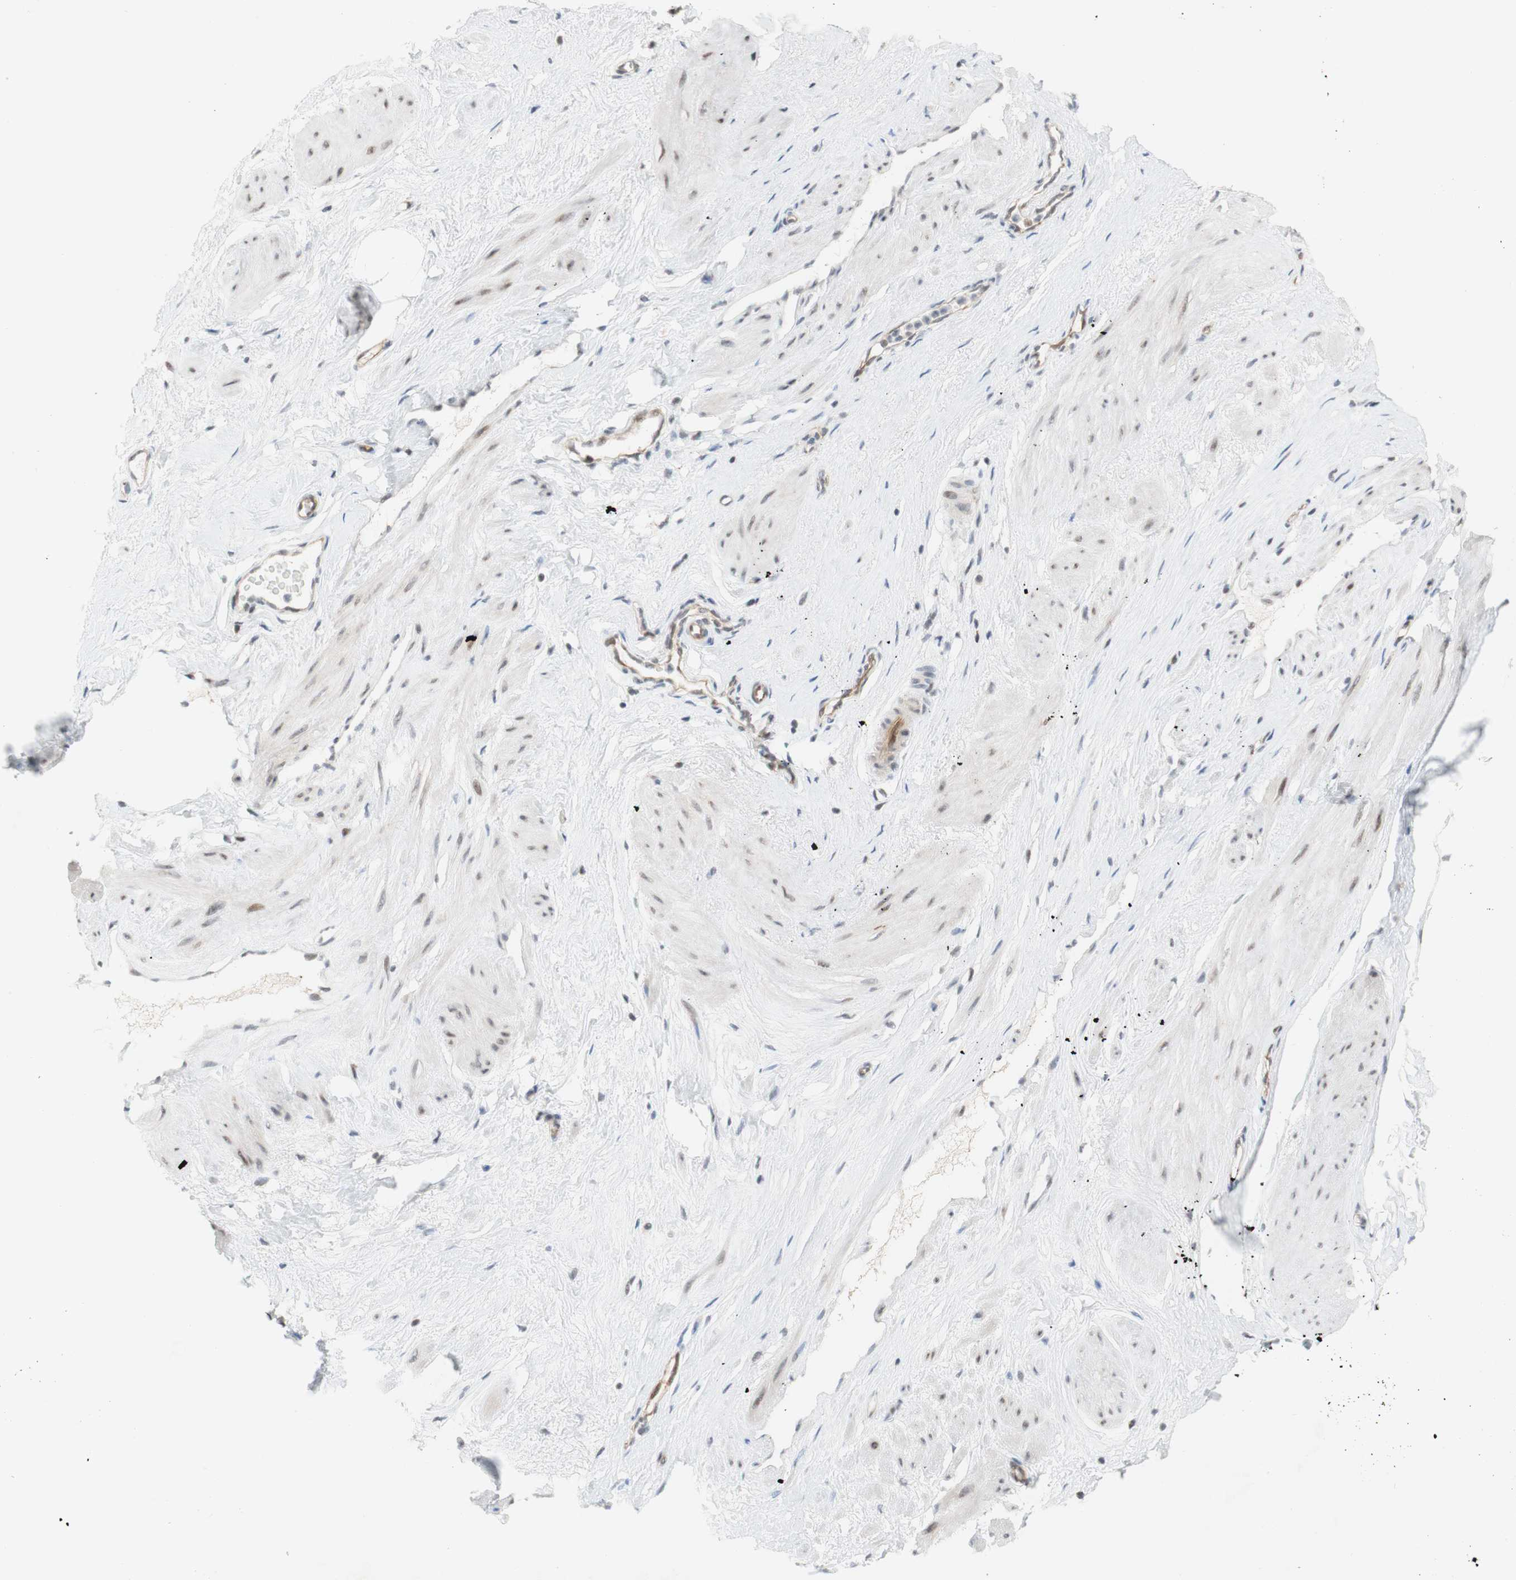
{"staining": {"intensity": "weak", "quantity": ">75%", "location": "nuclear"}, "tissue": "adipose tissue", "cell_type": "Adipocytes", "image_type": "normal", "snomed": [{"axis": "morphology", "description": "Normal tissue, NOS"}, {"axis": "topography", "description": "Soft tissue"}, {"axis": "topography", "description": "Vascular tissue"}], "caption": "Immunohistochemical staining of unremarkable adipose tissue reveals >75% levels of weak nuclear protein positivity in approximately >75% of adipocytes. The staining was performed using DAB to visualize the protein expression in brown, while the nuclei were stained in blue with hematoxylin (Magnification: 20x).", "gene": "SAP18", "patient": {"sex": "female", "age": 35}}